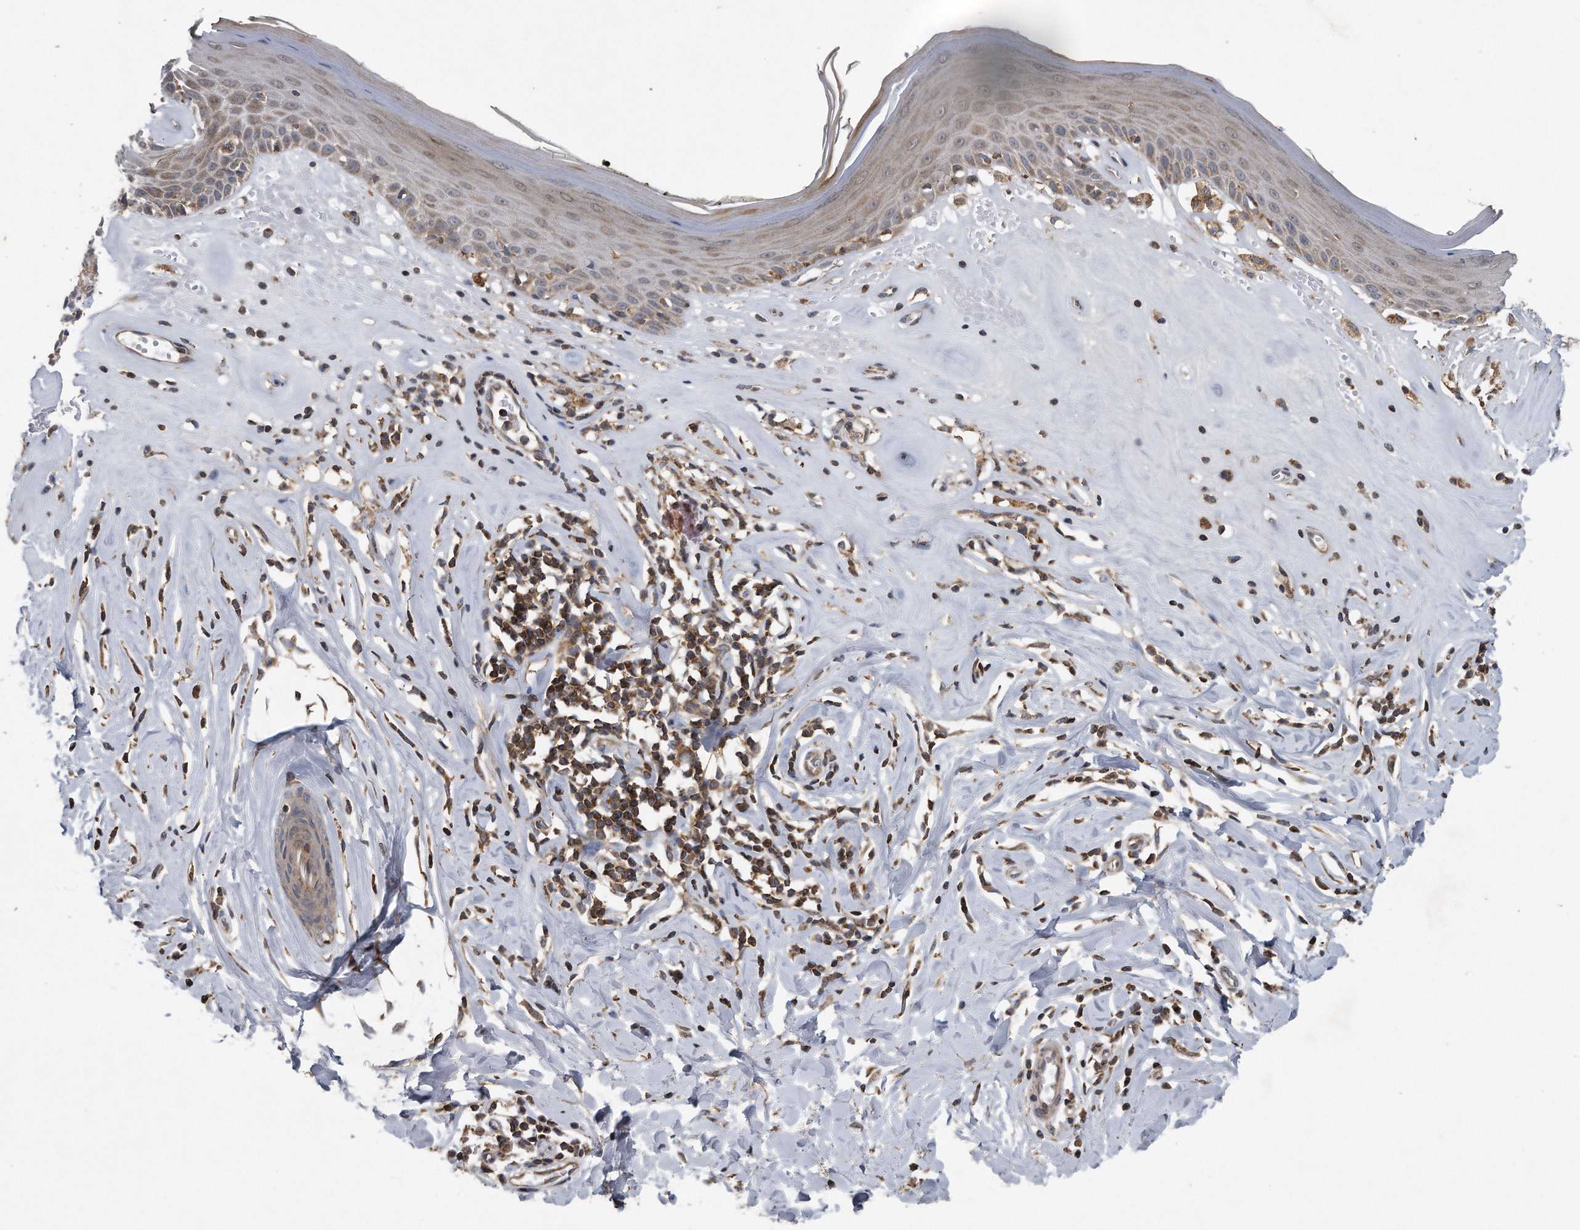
{"staining": {"intensity": "weak", "quantity": ">75%", "location": "cytoplasmic/membranous"}, "tissue": "skin", "cell_type": "Epidermal cells", "image_type": "normal", "snomed": [{"axis": "morphology", "description": "Normal tissue, NOS"}, {"axis": "morphology", "description": "Inflammation, NOS"}, {"axis": "topography", "description": "Vulva"}], "caption": "This photomicrograph shows unremarkable skin stained with IHC to label a protein in brown. The cytoplasmic/membranous of epidermal cells show weak positivity for the protein. Nuclei are counter-stained blue.", "gene": "ALPK2", "patient": {"sex": "female", "age": 84}}